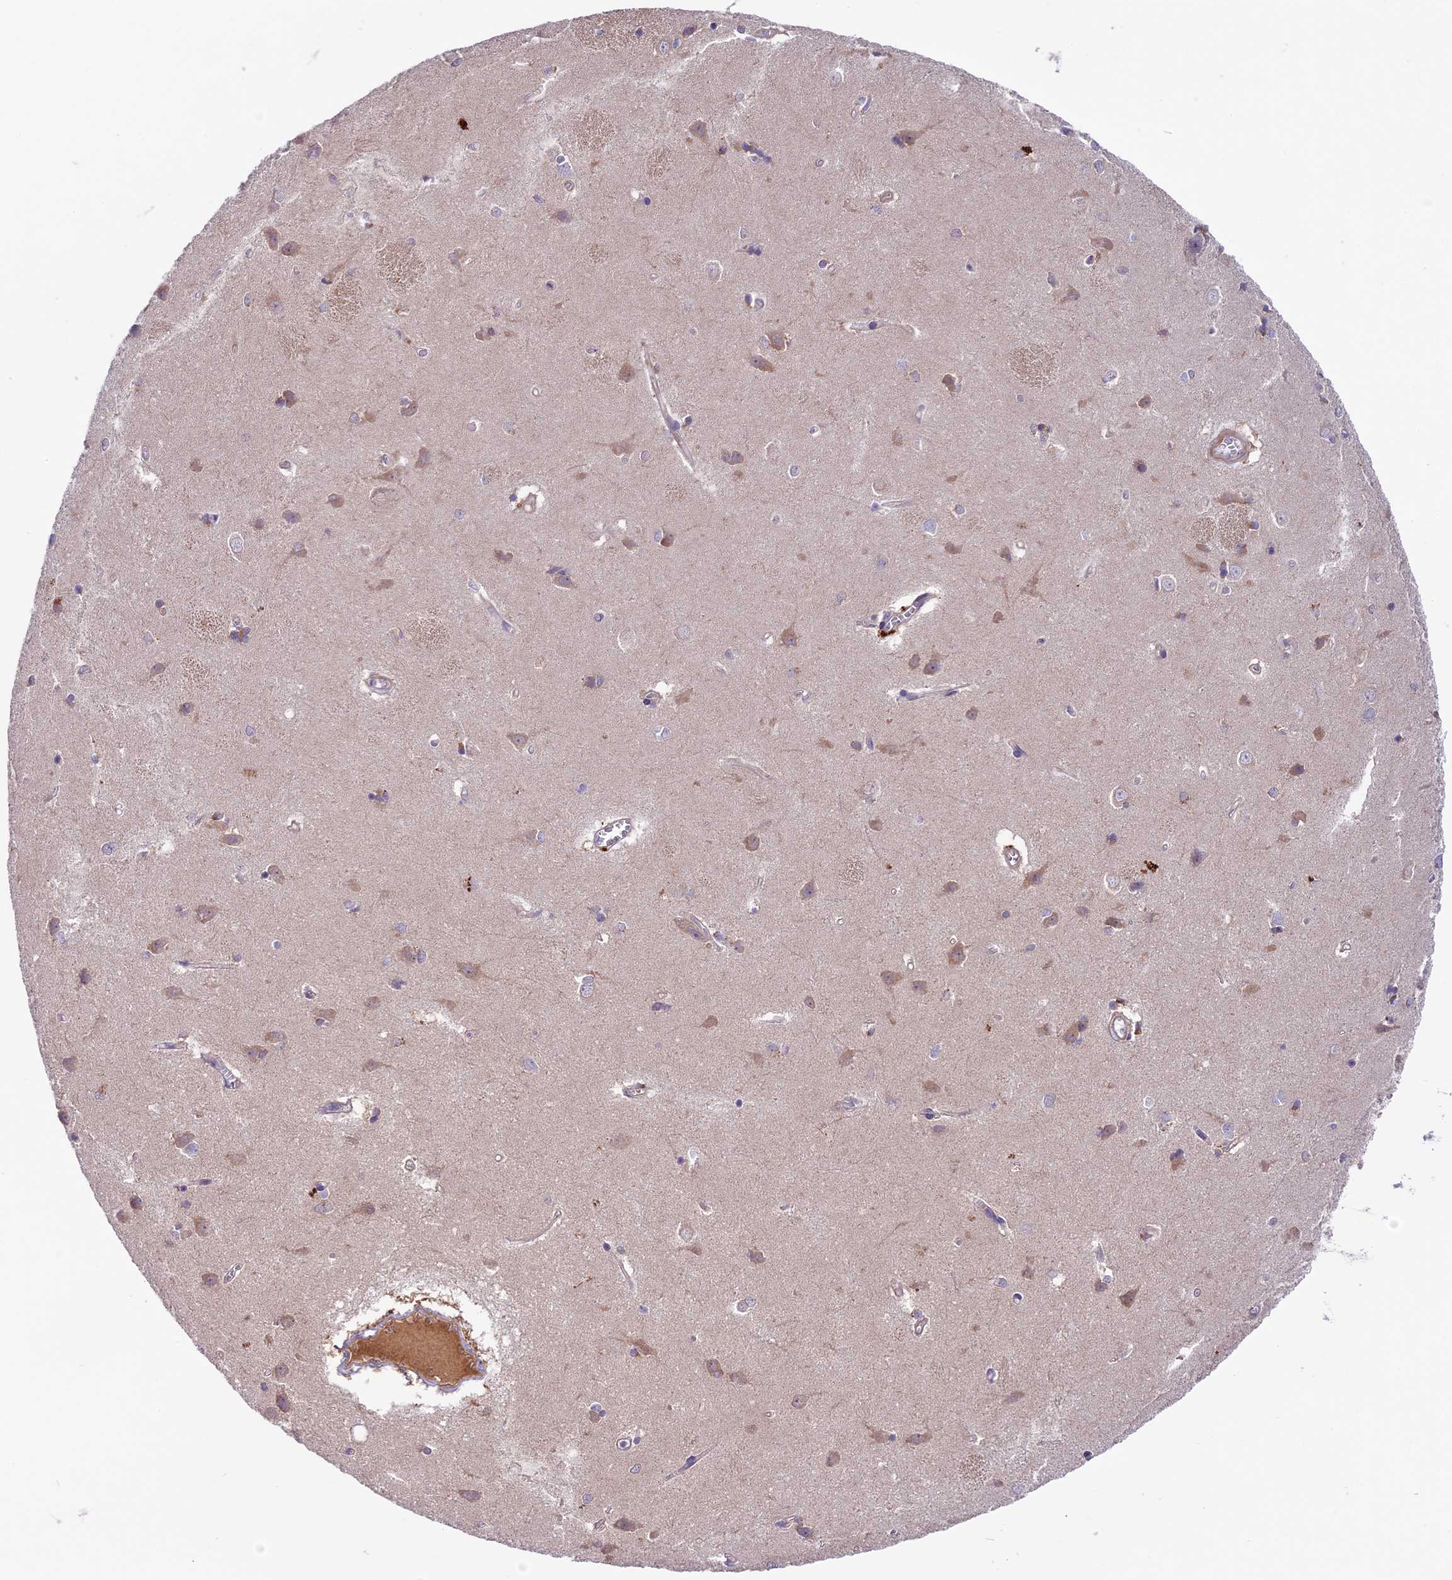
{"staining": {"intensity": "moderate", "quantity": "<25%", "location": "cytoplasmic/membranous"}, "tissue": "caudate", "cell_type": "Glial cells", "image_type": "normal", "snomed": [{"axis": "morphology", "description": "Normal tissue, NOS"}, {"axis": "topography", "description": "Lateral ventricle wall"}], "caption": "Immunohistochemical staining of benign human caudate displays moderate cytoplasmic/membranous protein positivity in about <25% of glial cells. (Stains: DAB (3,3'-diaminobenzidine) in brown, nuclei in blue, Microscopy: brightfield microscopy at high magnification).", "gene": "COG8", "patient": {"sex": "male", "age": 37}}